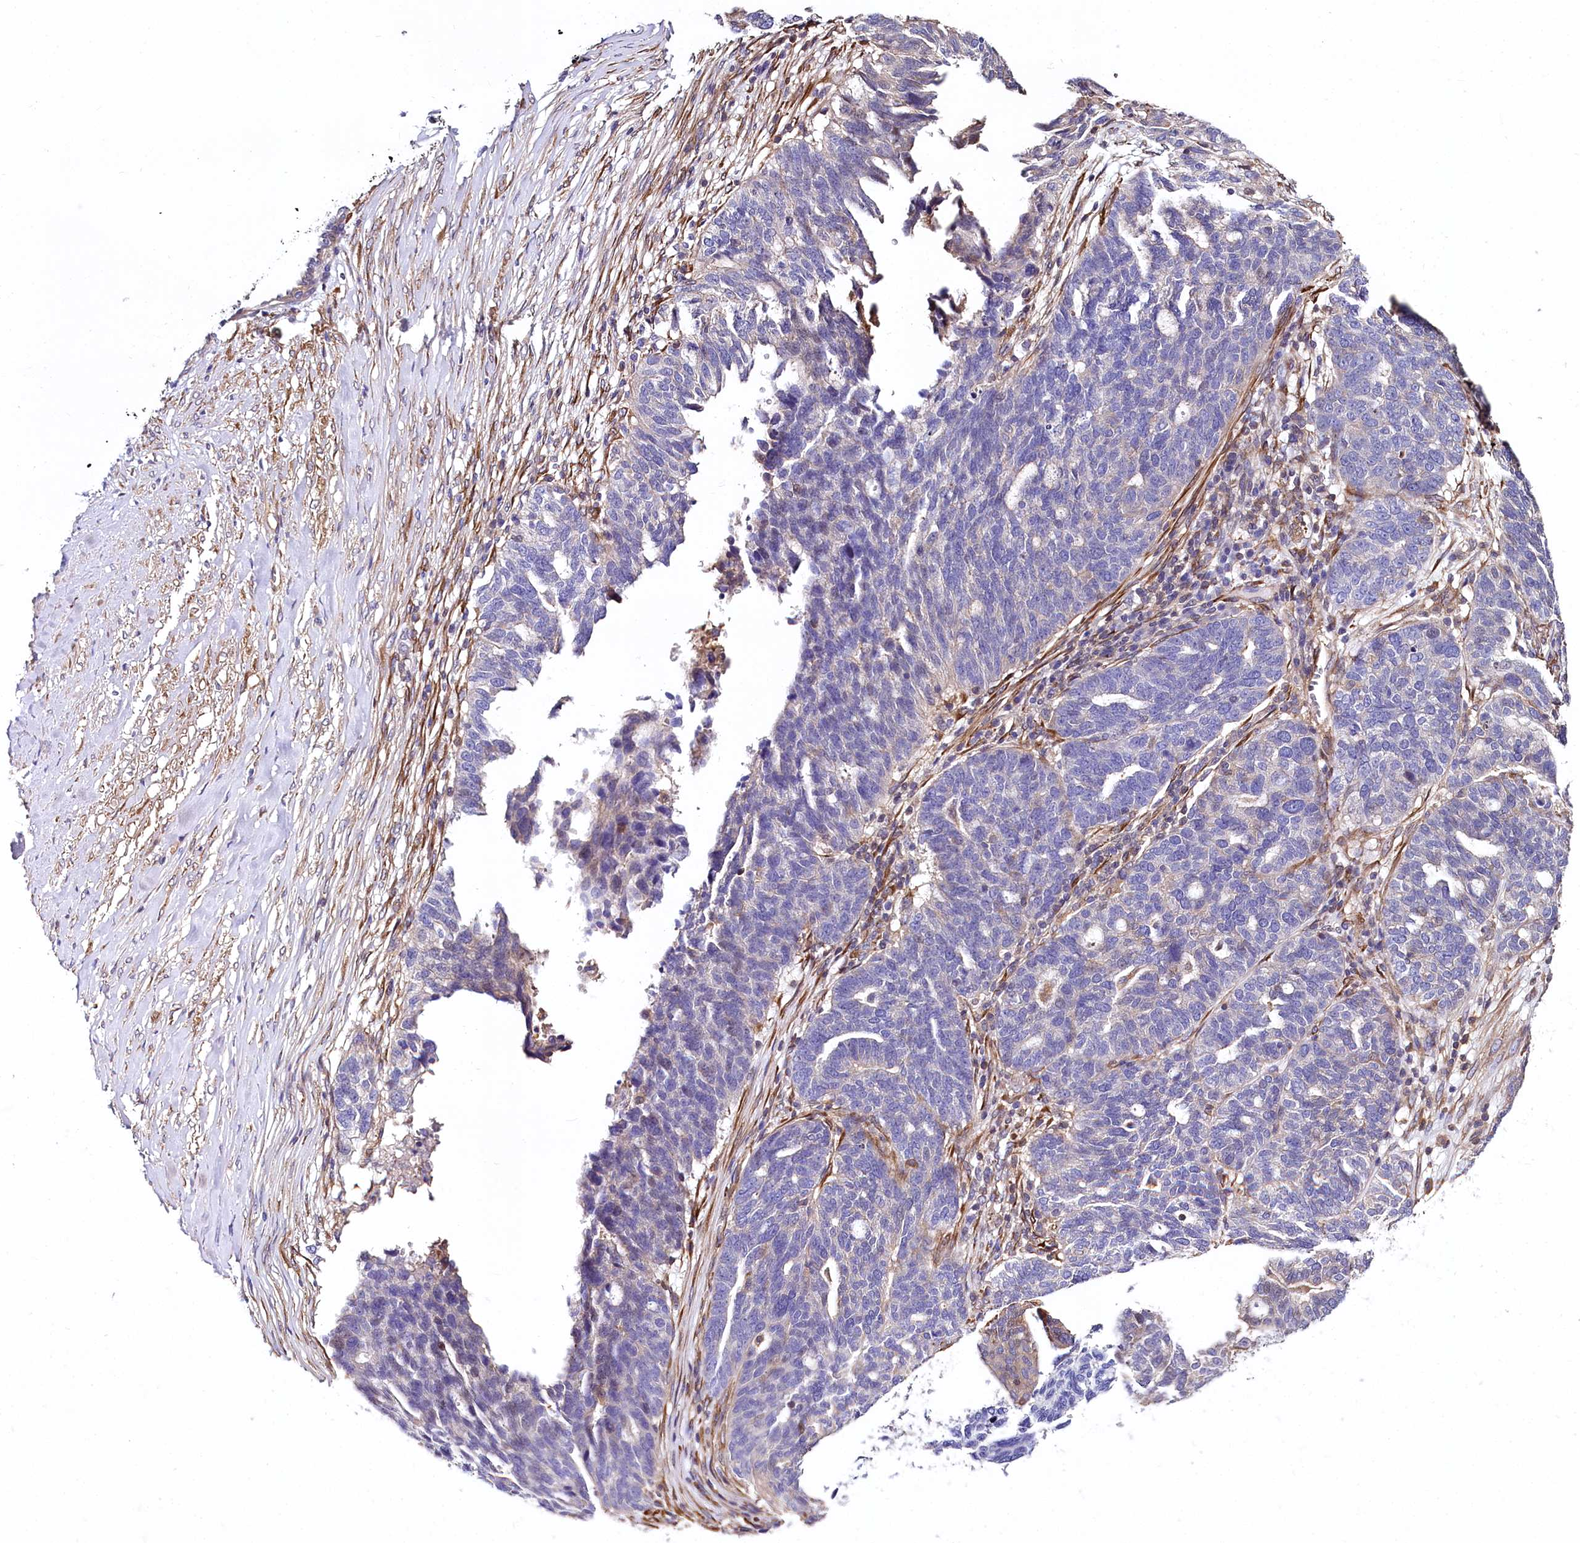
{"staining": {"intensity": "negative", "quantity": "none", "location": "none"}, "tissue": "ovarian cancer", "cell_type": "Tumor cells", "image_type": "cancer", "snomed": [{"axis": "morphology", "description": "Cystadenocarcinoma, serous, NOS"}, {"axis": "topography", "description": "Ovary"}], "caption": "Immunohistochemical staining of ovarian cancer shows no significant expression in tumor cells. Brightfield microscopy of IHC stained with DAB (3,3'-diaminobenzidine) (brown) and hematoxylin (blue), captured at high magnification.", "gene": "FCHSD2", "patient": {"sex": "female", "age": 59}}